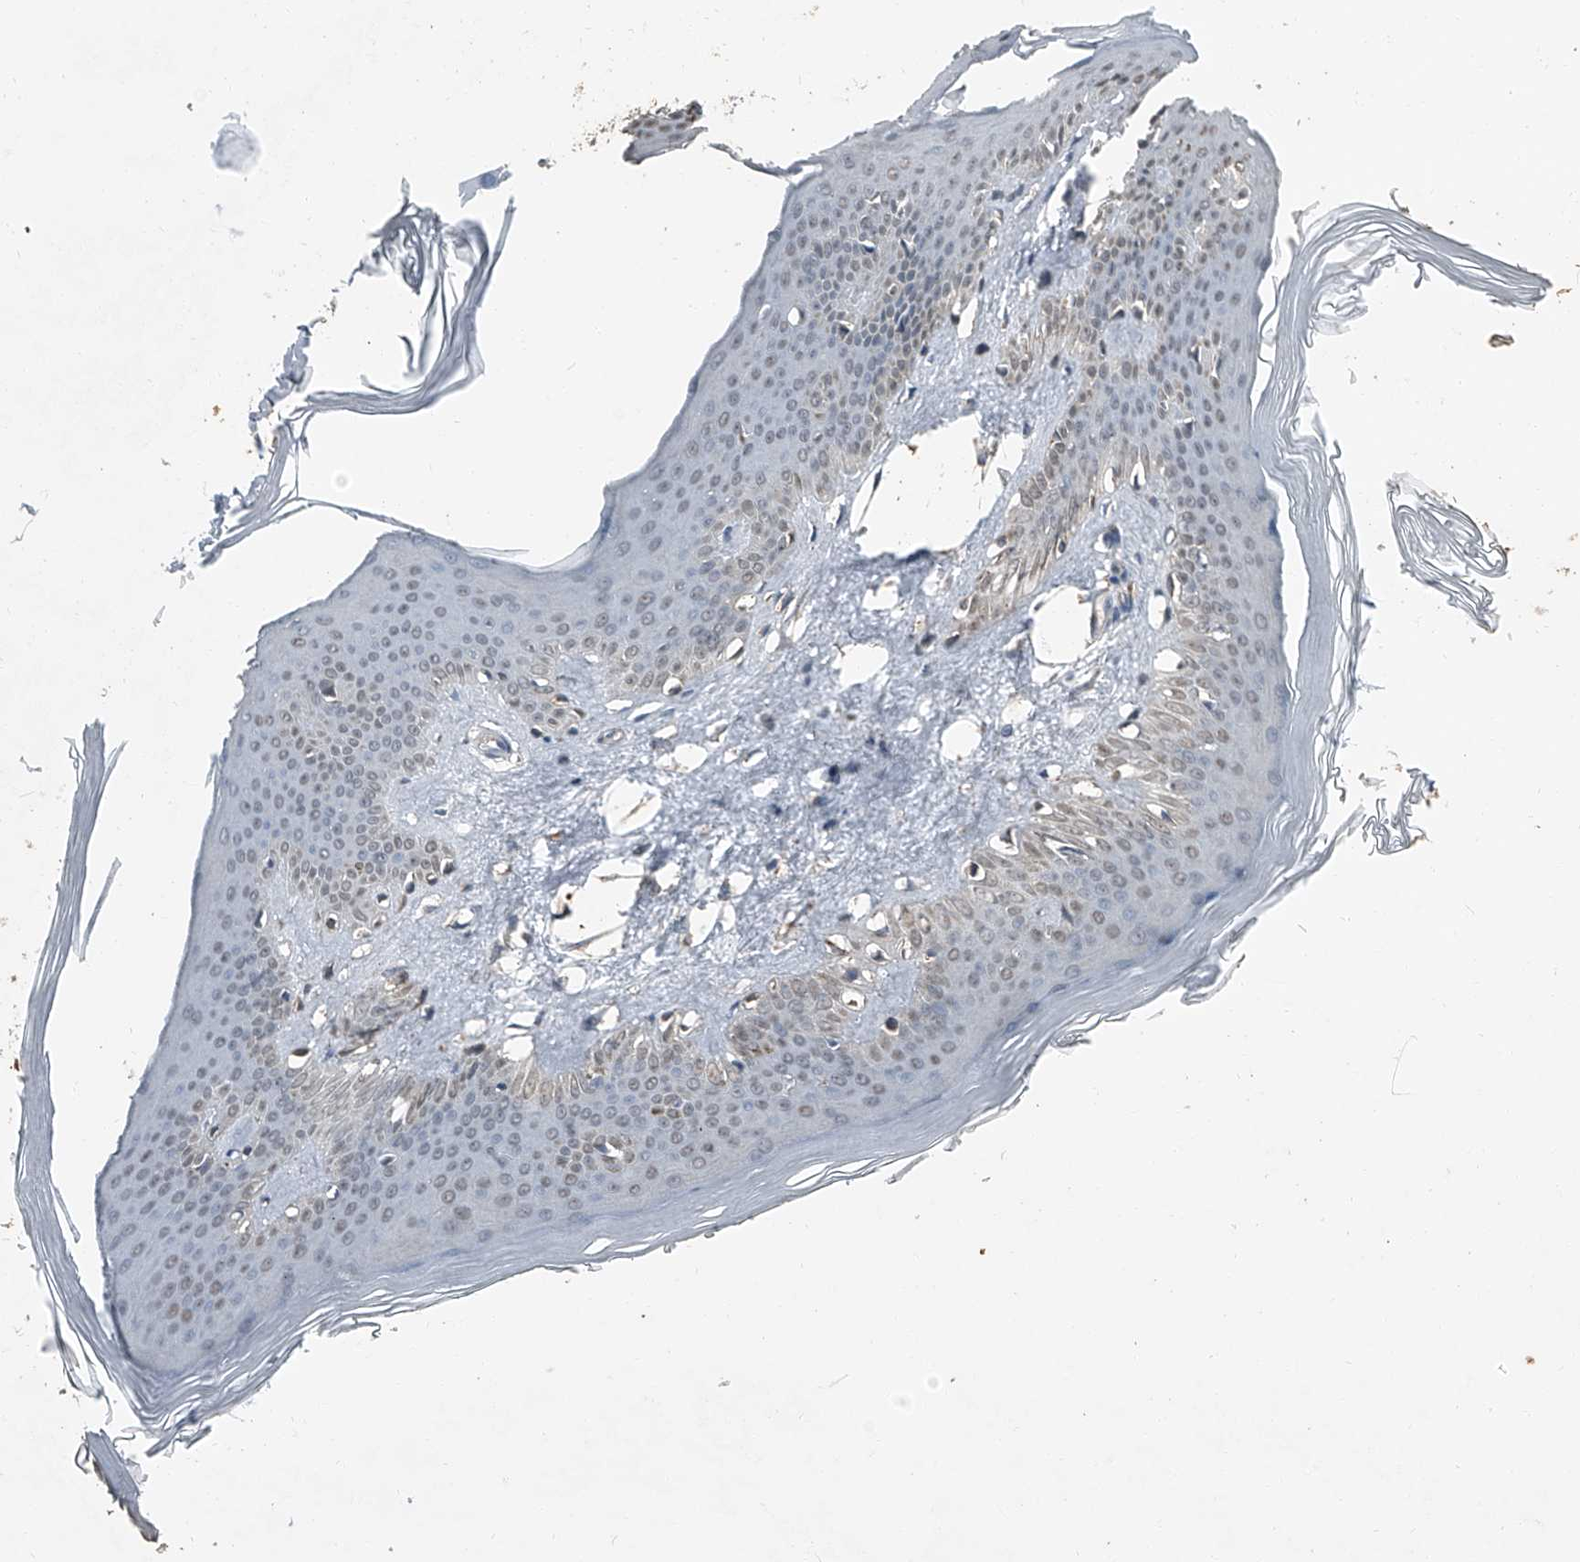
{"staining": {"intensity": "negative", "quantity": "none", "location": "none"}, "tissue": "skin", "cell_type": "Fibroblasts", "image_type": "normal", "snomed": [{"axis": "morphology", "description": "Normal tissue, NOS"}, {"axis": "topography", "description": "Skin"}], "caption": "Immunohistochemistry histopathology image of benign skin stained for a protein (brown), which shows no positivity in fibroblasts.", "gene": "CHRNA7", "patient": {"sex": "female", "age": 27}}